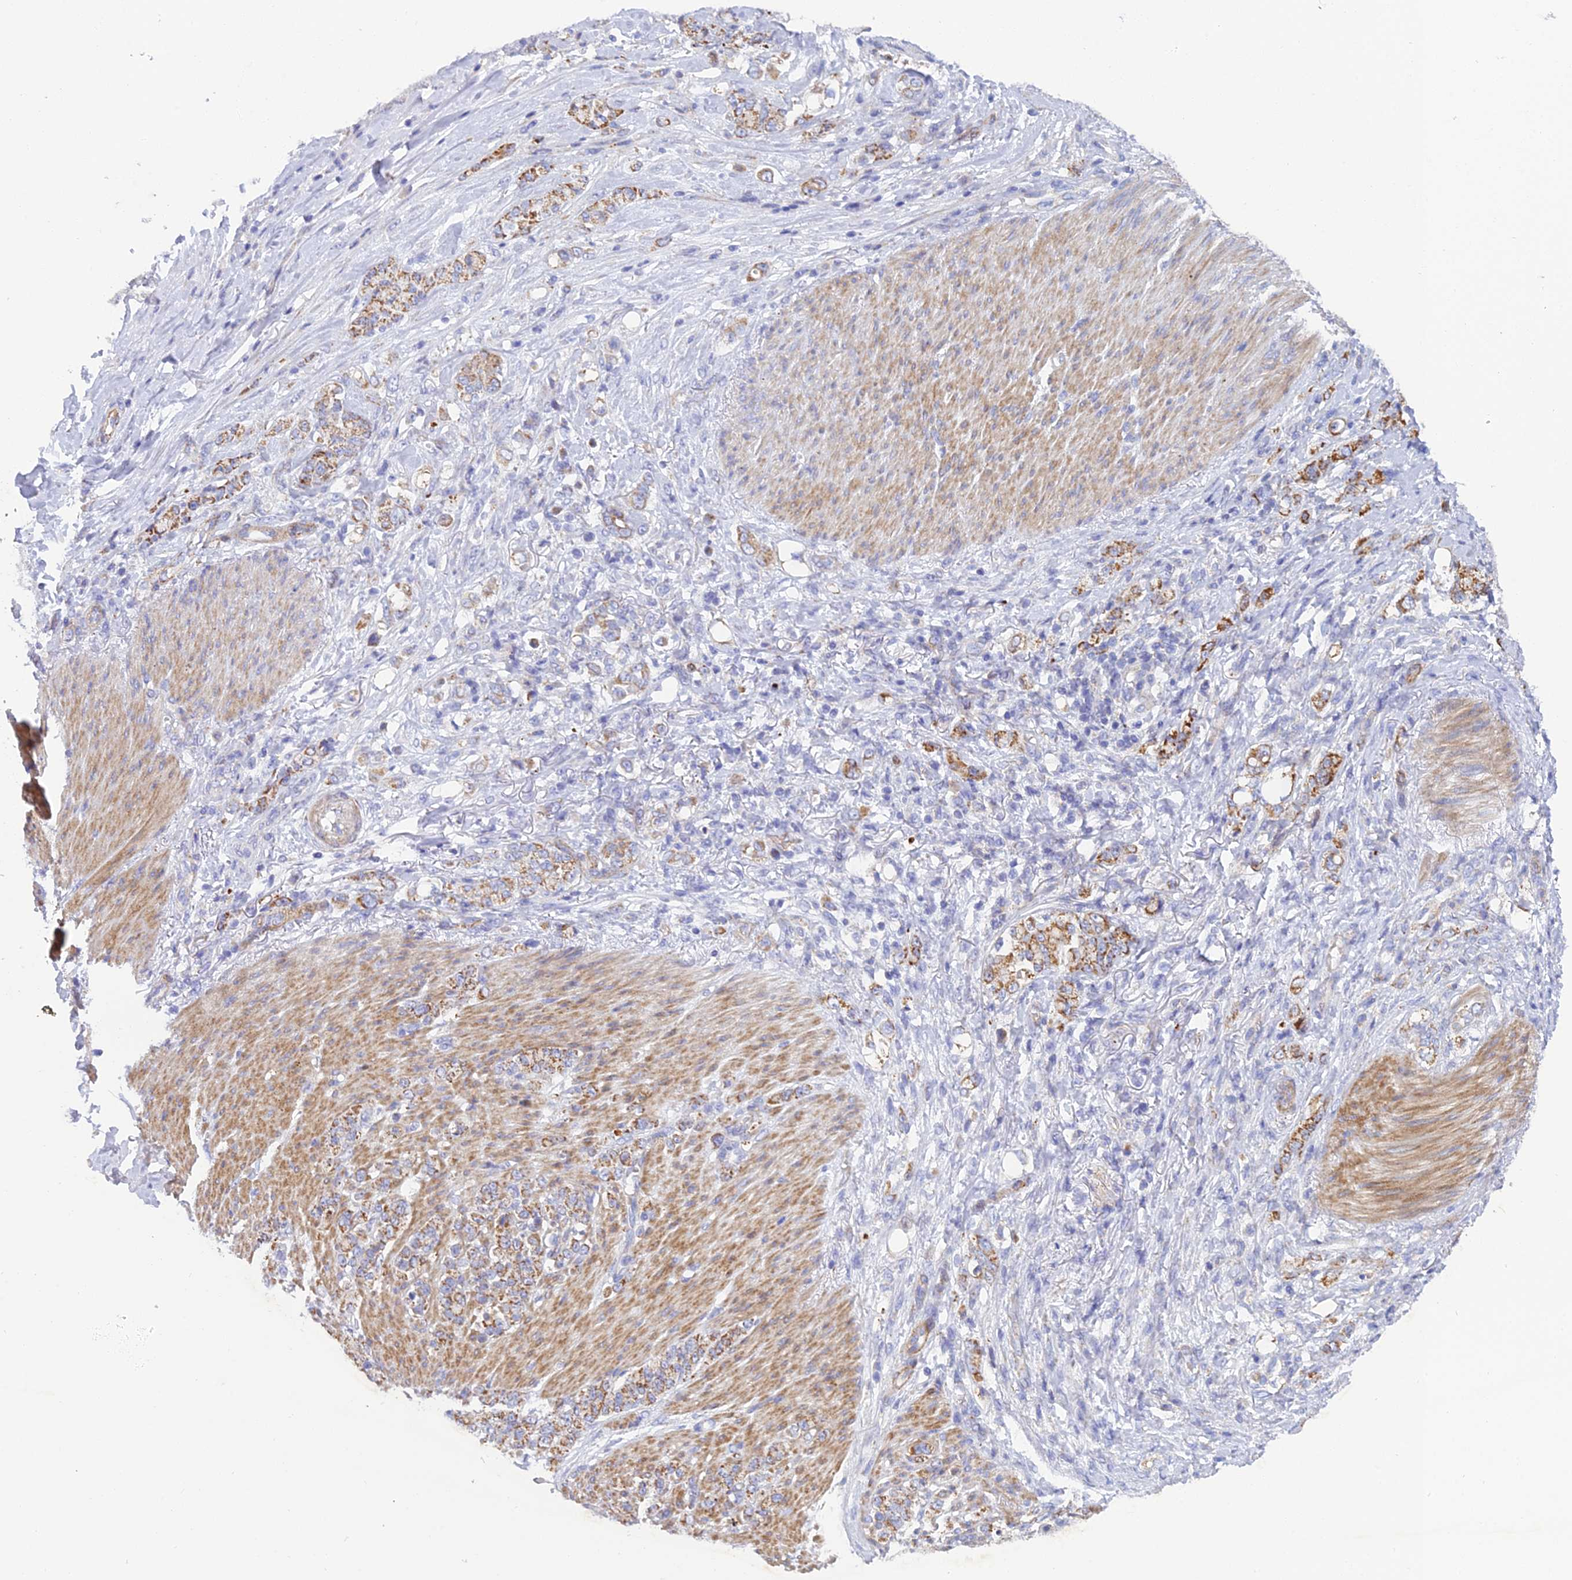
{"staining": {"intensity": "moderate", "quantity": ">75%", "location": "cytoplasmic/membranous"}, "tissue": "stomach cancer", "cell_type": "Tumor cells", "image_type": "cancer", "snomed": [{"axis": "morphology", "description": "Adenocarcinoma, NOS"}, {"axis": "topography", "description": "Stomach"}], "caption": "High-magnification brightfield microscopy of stomach adenocarcinoma stained with DAB (3,3'-diaminobenzidine) (brown) and counterstained with hematoxylin (blue). tumor cells exhibit moderate cytoplasmic/membranous staining is appreciated in approximately>75% of cells. (Stains: DAB (3,3'-diaminobenzidine) in brown, nuclei in blue, Microscopy: brightfield microscopy at high magnification).", "gene": "CSPG4", "patient": {"sex": "female", "age": 79}}